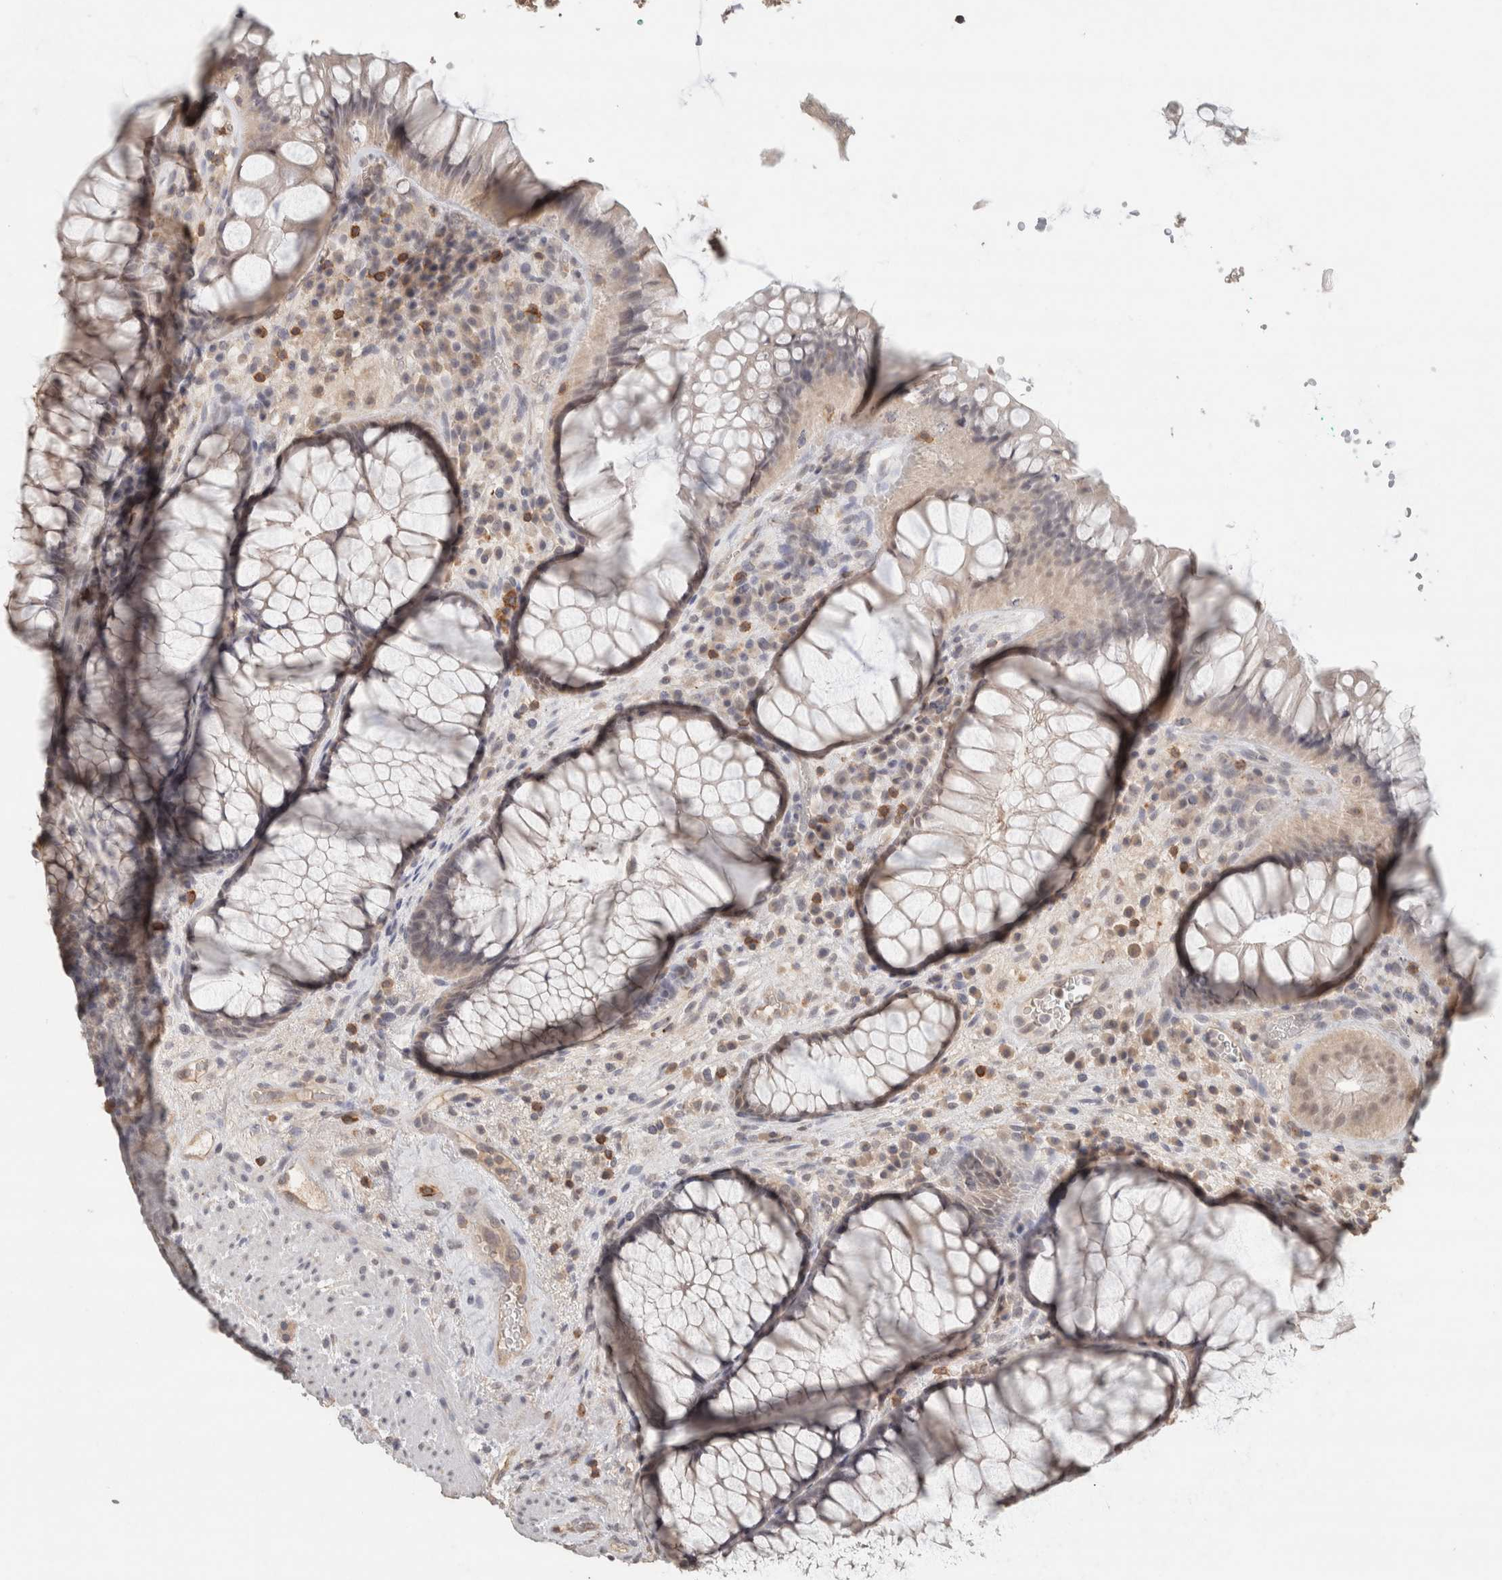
{"staining": {"intensity": "weak", "quantity": "<25%", "location": "cytoplasmic/membranous"}, "tissue": "rectum", "cell_type": "Glandular cells", "image_type": "normal", "snomed": [{"axis": "morphology", "description": "Normal tissue, NOS"}, {"axis": "topography", "description": "Rectum"}], "caption": "Glandular cells show no significant protein expression in benign rectum. The staining was performed using DAB to visualize the protein expression in brown, while the nuclei were stained in blue with hematoxylin (Magnification: 20x).", "gene": "TRAT1", "patient": {"sex": "male", "age": 51}}